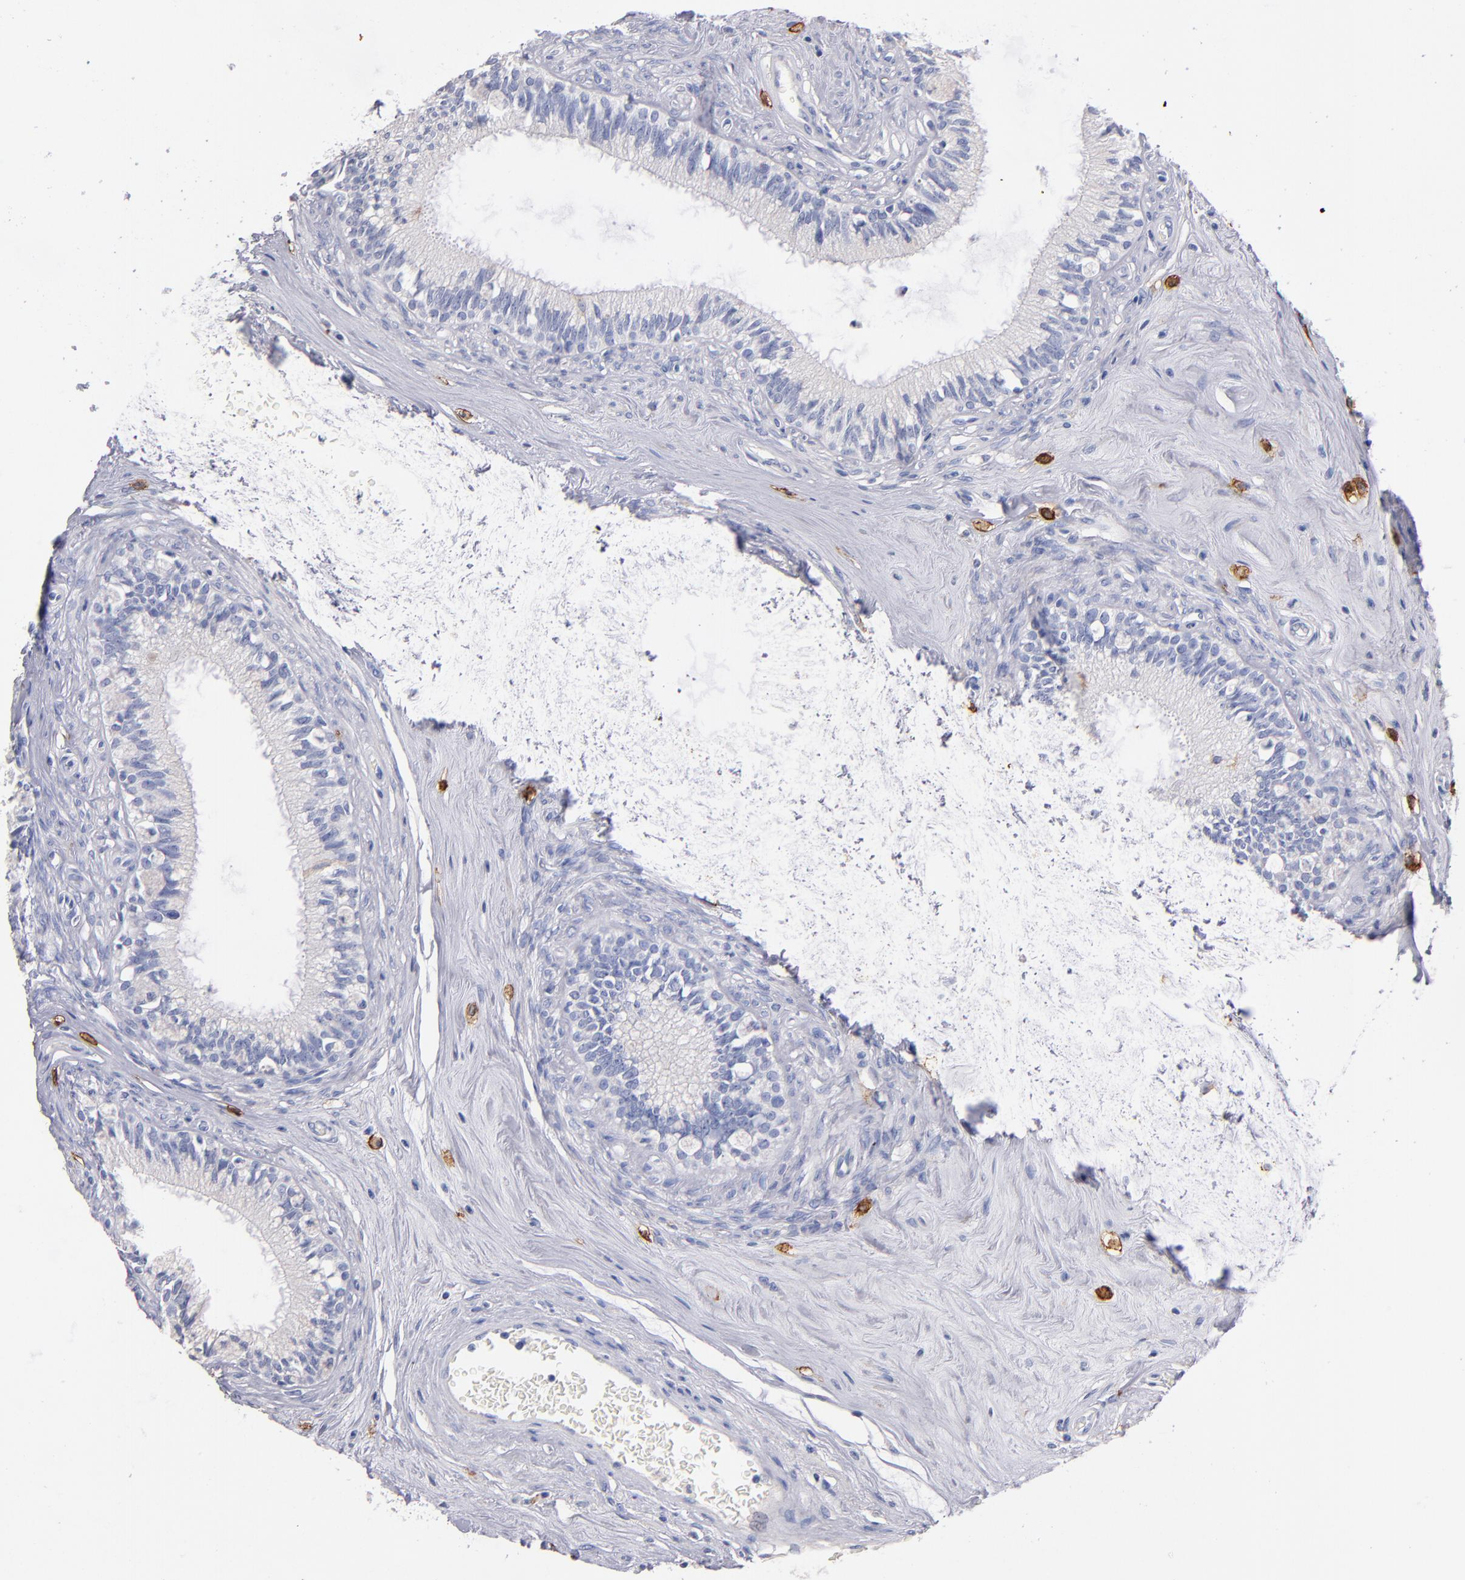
{"staining": {"intensity": "negative", "quantity": "none", "location": "none"}, "tissue": "epididymis", "cell_type": "Glandular cells", "image_type": "normal", "snomed": [{"axis": "morphology", "description": "Normal tissue, NOS"}, {"axis": "morphology", "description": "Inflammation, NOS"}, {"axis": "topography", "description": "Epididymis"}], "caption": "Photomicrograph shows no protein staining in glandular cells of normal epididymis. (Immunohistochemistry, brightfield microscopy, high magnification).", "gene": "KIT", "patient": {"sex": "male", "age": 84}}